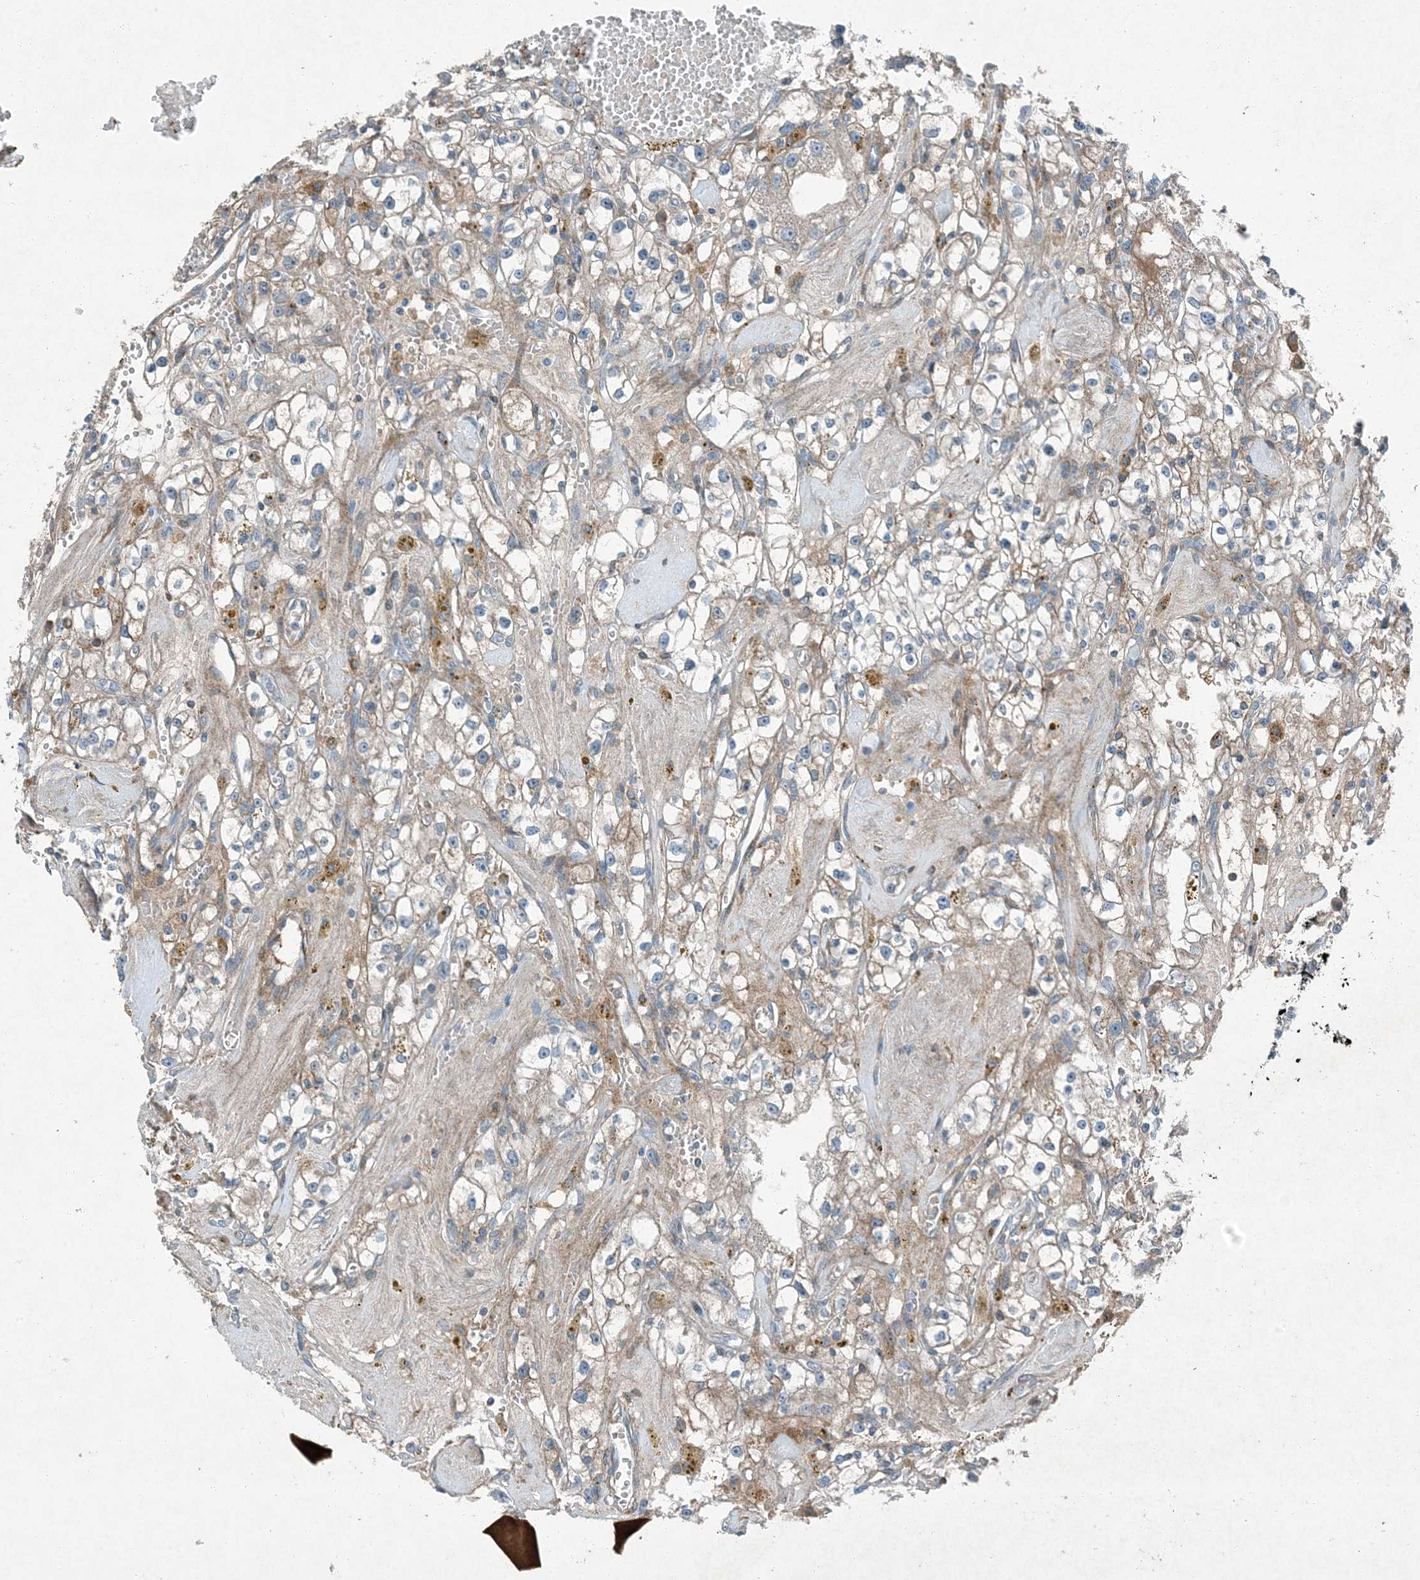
{"staining": {"intensity": "weak", "quantity": "<25%", "location": "cytoplasmic/membranous"}, "tissue": "renal cancer", "cell_type": "Tumor cells", "image_type": "cancer", "snomed": [{"axis": "morphology", "description": "Adenocarcinoma, NOS"}, {"axis": "topography", "description": "Kidney"}], "caption": "This image is of renal cancer stained with immunohistochemistry to label a protein in brown with the nuclei are counter-stained blue. There is no expression in tumor cells.", "gene": "APOM", "patient": {"sex": "male", "age": 56}}